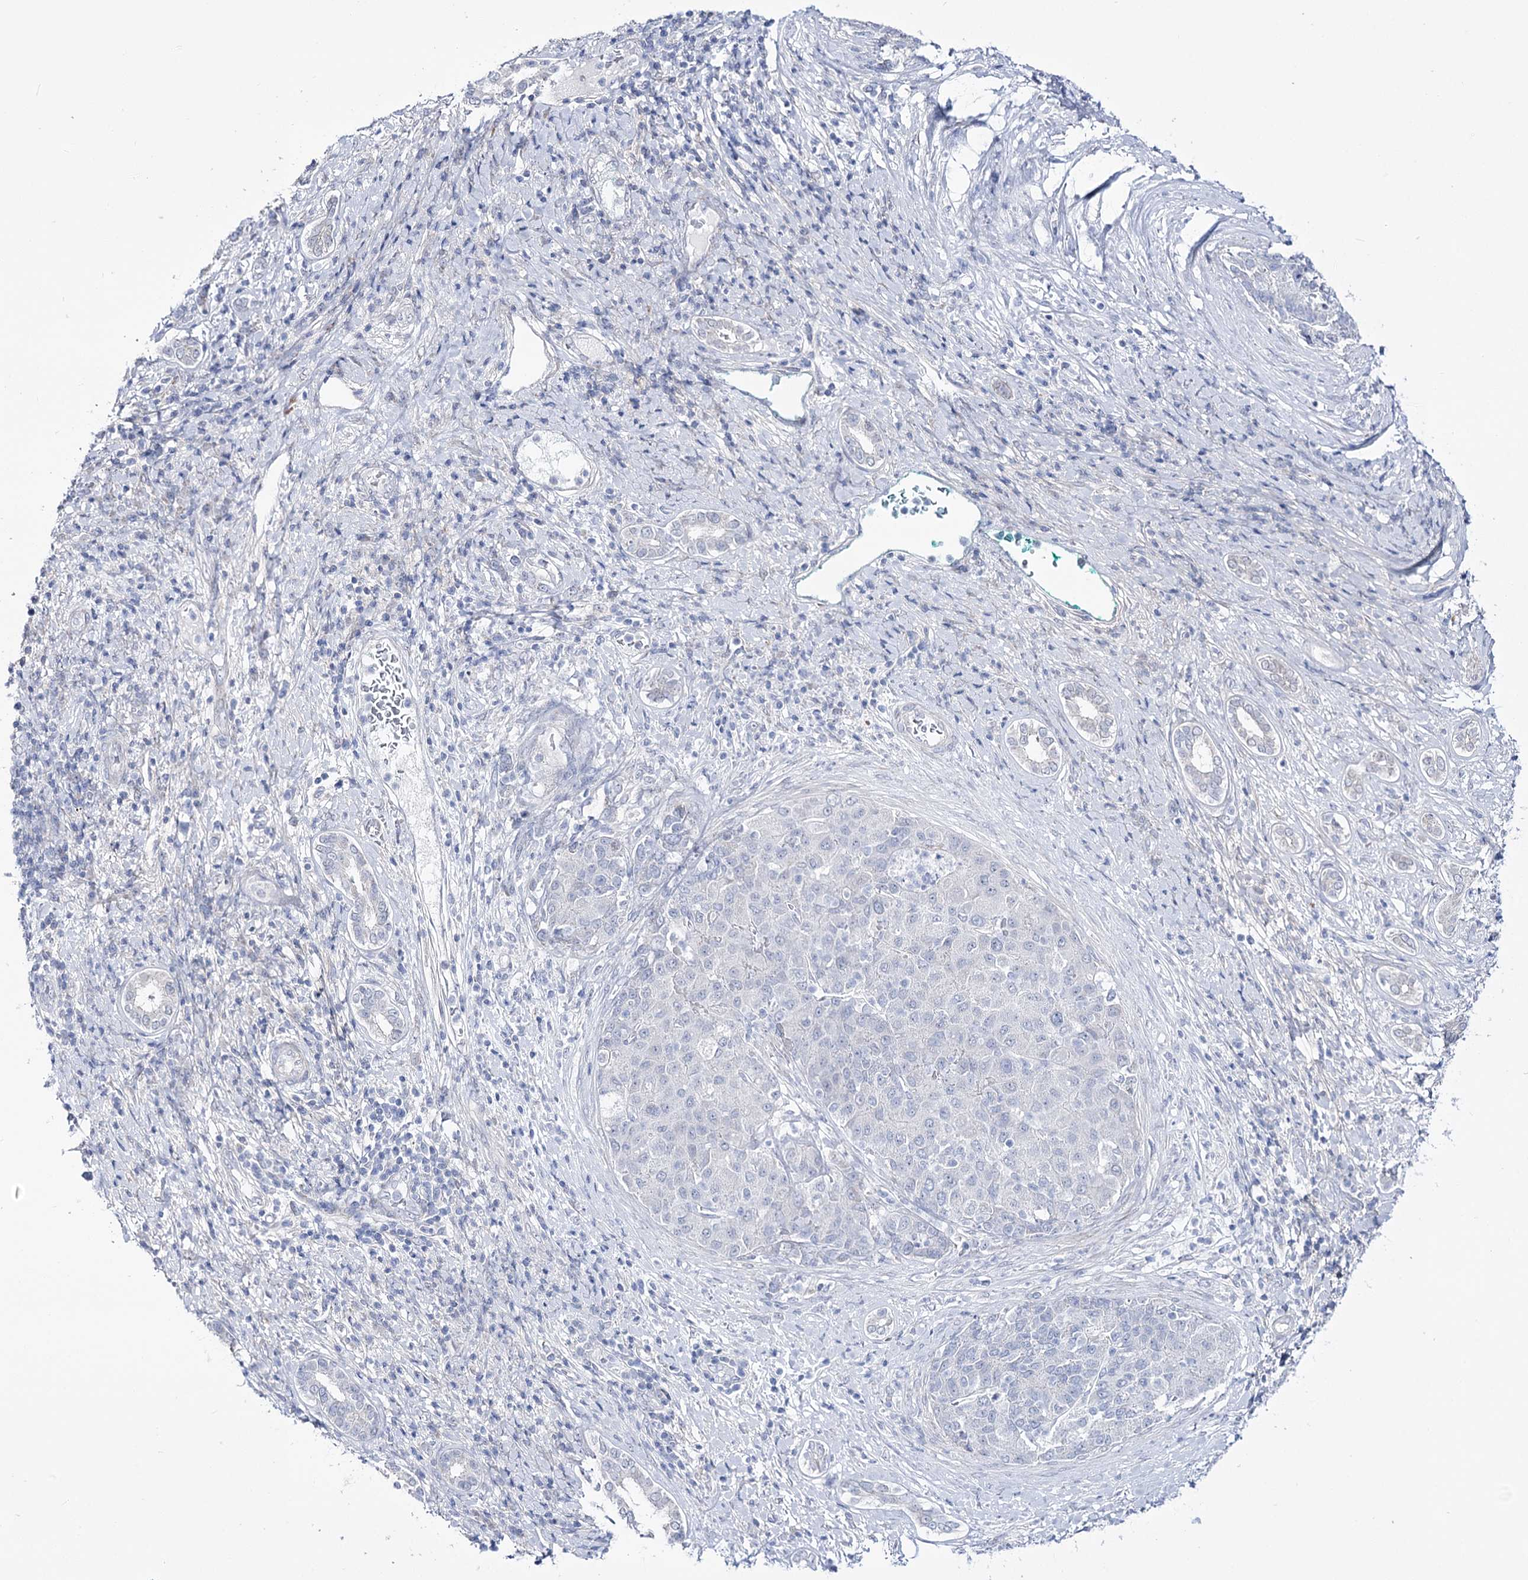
{"staining": {"intensity": "negative", "quantity": "none", "location": "none"}, "tissue": "liver cancer", "cell_type": "Tumor cells", "image_type": "cancer", "snomed": [{"axis": "morphology", "description": "Carcinoma, Hepatocellular, NOS"}, {"axis": "topography", "description": "Liver"}], "caption": "A histopathology image of hepatocellular carcinoma (liver) stained for a protein shows no brown staining in tumor cells.", "gene": "RBM15B", "patient": {"sex": "male", "age": 65}}